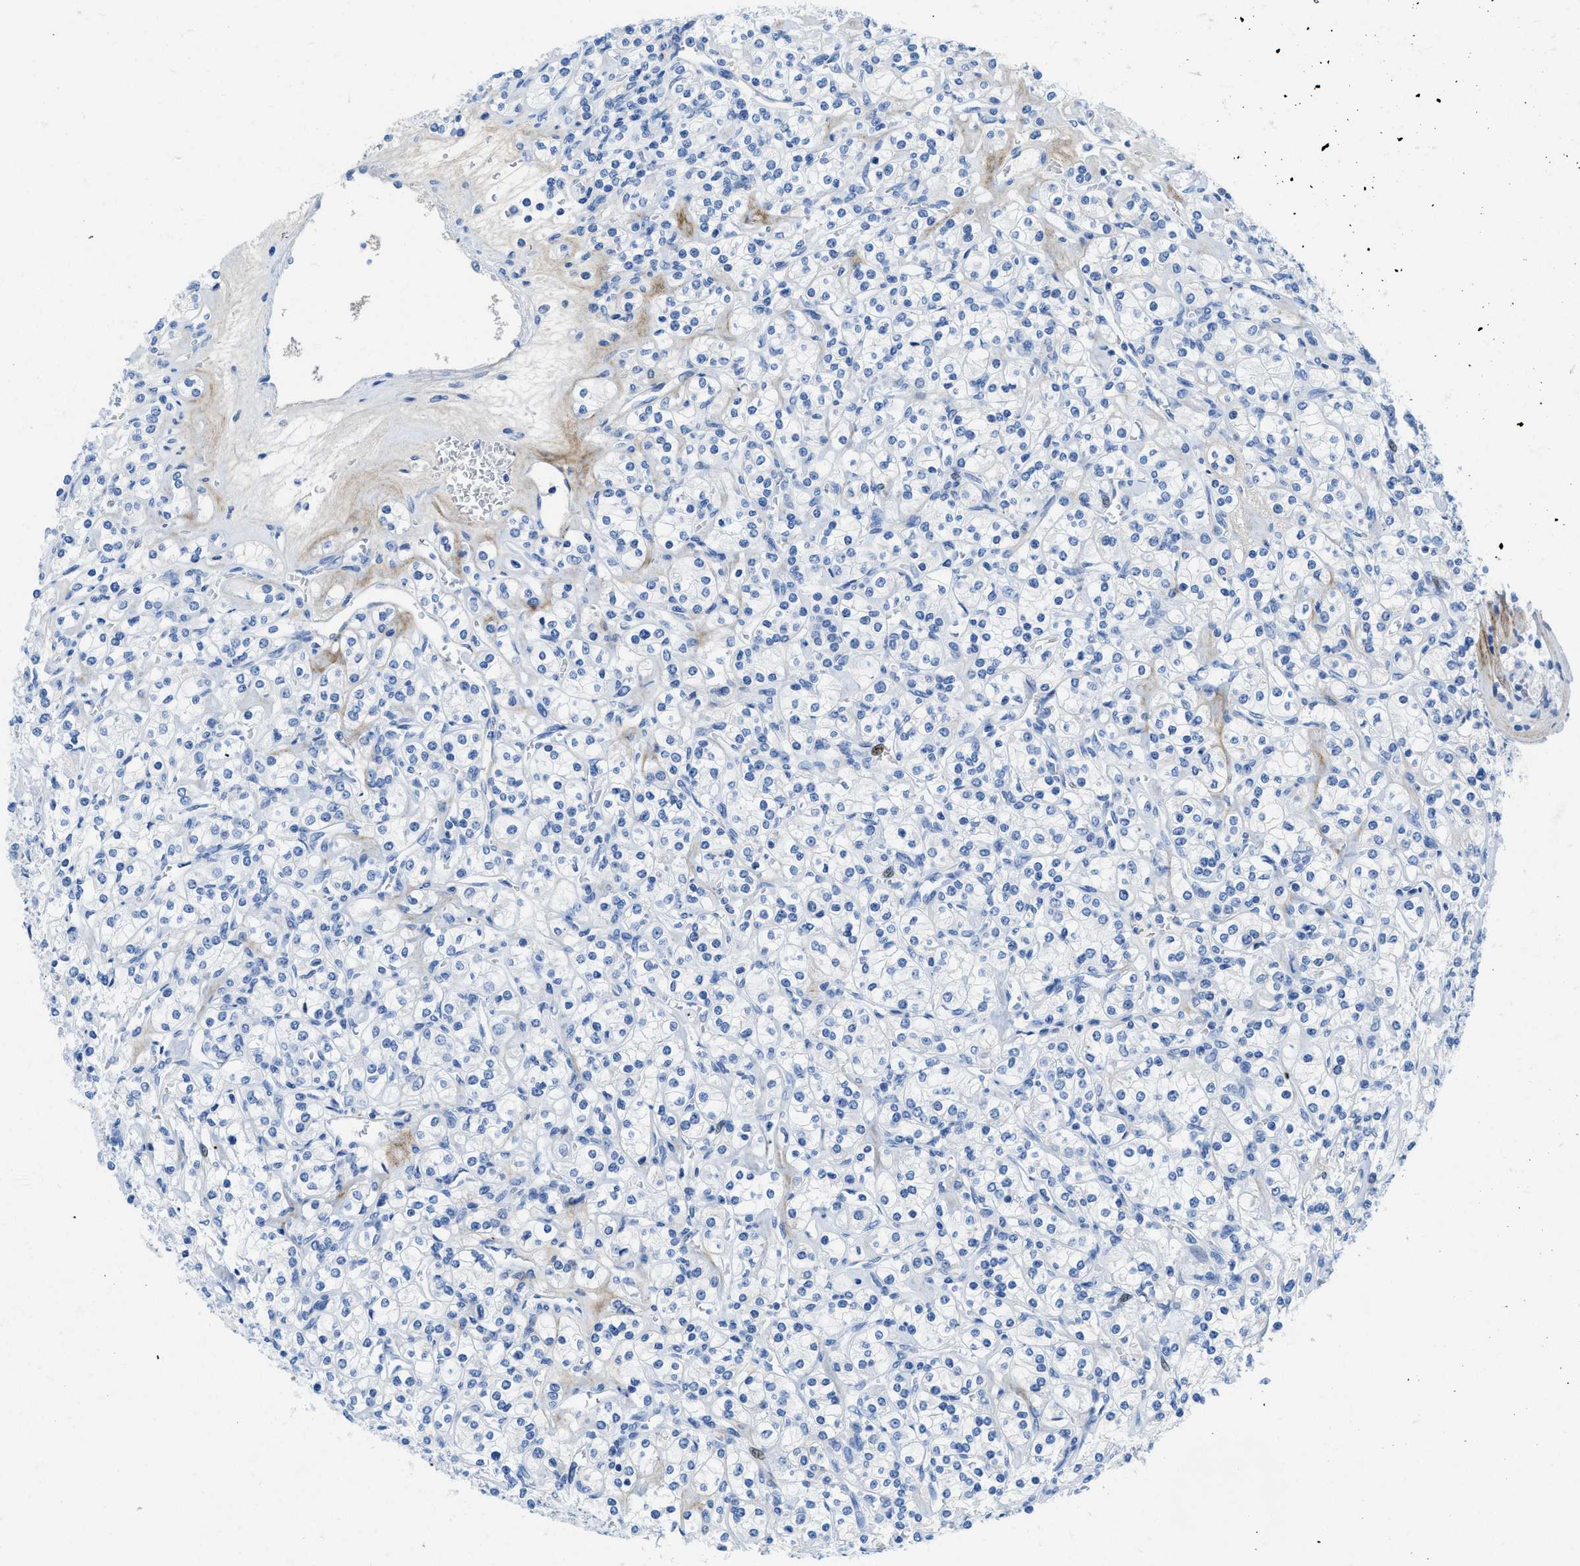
{"staining": {"intensity": "negative", "quantity": "none", "location": "none"}, "tissue": "renal cancer", "cell_type": "Tumor cells", "image_type": "cancer", "snomed": [{"axis": "morphology", "description": "Adenocarcinoma, NOS"}, {"axis": "topography", "description": "Kidney"}], "caption": "Tumor cells are negative for protein expression in human renal cancer.", "gene": "COL3A1", "patient": {"sex": "male", "age": 77}}